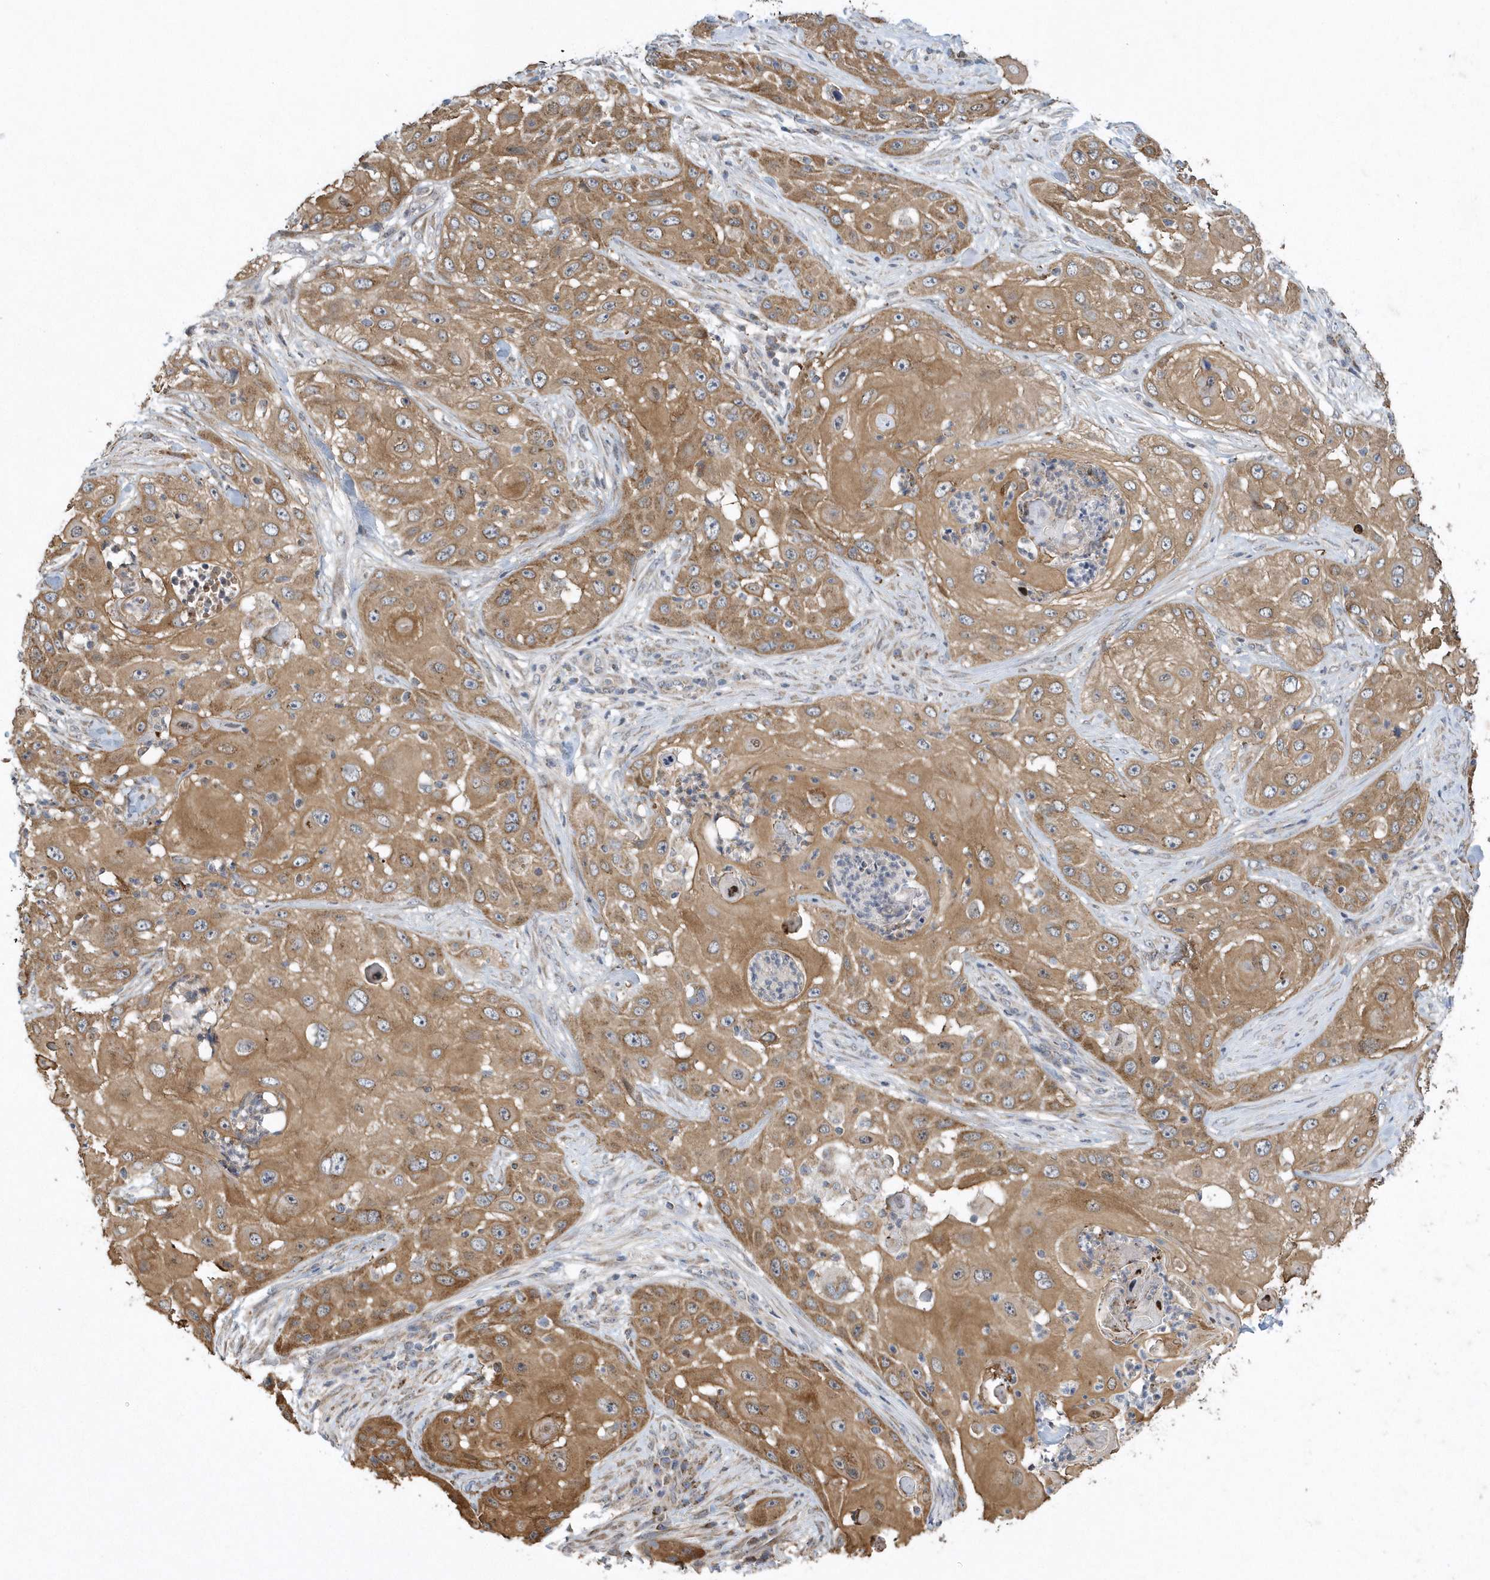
{"staining": {"intensity": "moderate", "quantity": ">75%", "location": "cytoplasmic/membranous"}, "tissue": "skin cancer", "cell_type": "Tumor cells", "image_type": "cancer", "snomed": [{"axis": "morphology", "description": "Squamous cell carcinoma, NOS"}, {"axis": "topography", "description": "Skin"}], "caption": "Immunohistochemistry (IHC) (DAB) staining of human skin cancer (squamous cell carcinoma) exhibits moderate cytoplasmic/membranous protein positivity in about >75% of tumor cells.", "gene": "SLX9", "patient": {"sex": "female", "age": 44}}